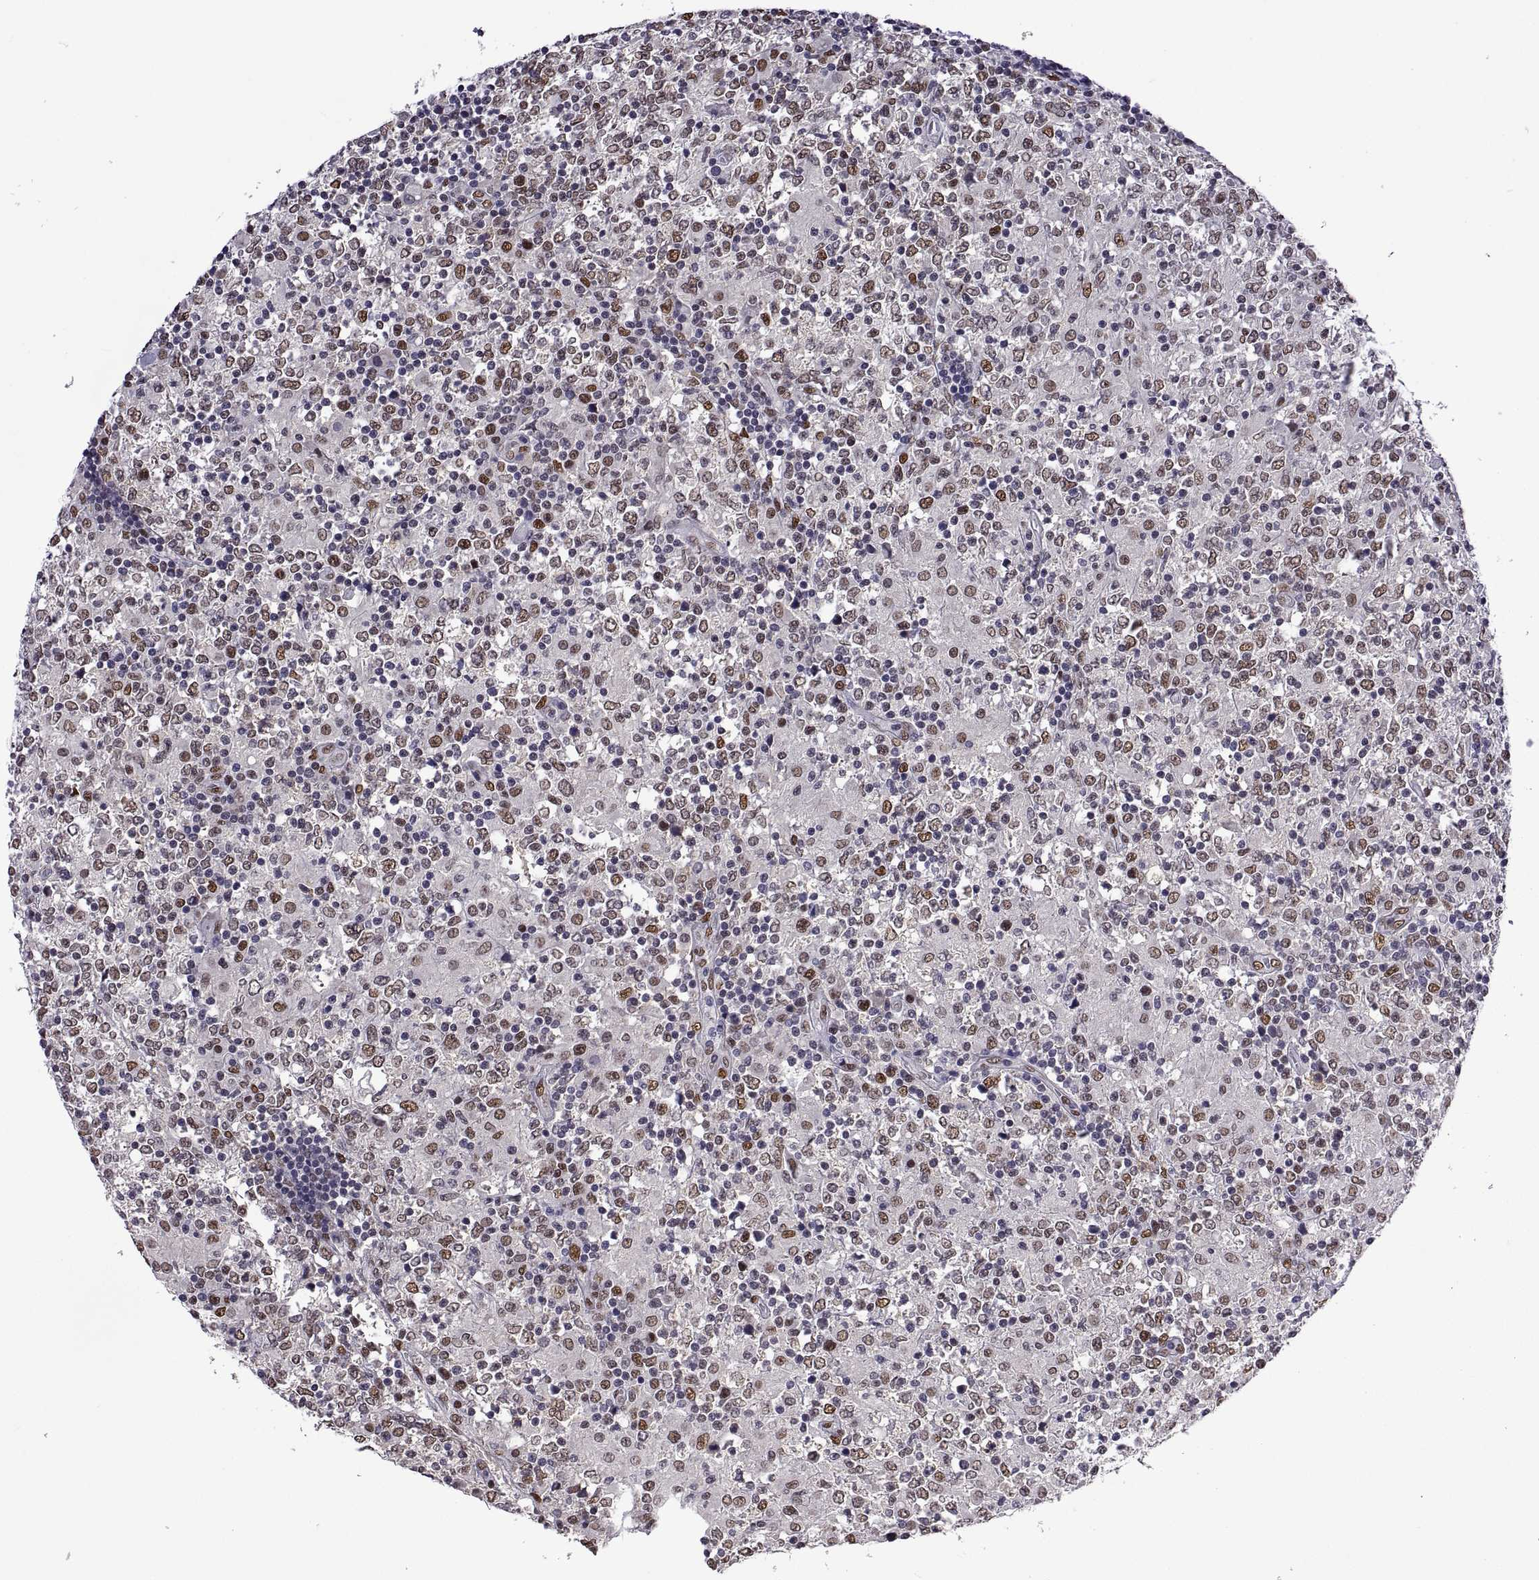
{"staining": {"intensity": "moderate", "quantity": "<25%", "location": "nuclear"}, "tissue": "lymphoma", "cell_type": "Tumor cells", "image_type": "cancer", "snomed": [{"axis": "morphology", "description": "Malignant lymphoma, non-Hodgkin's type, High grade"}, {"axis": "topography", "description": "Lymph node"}], "caption": "Immunohistochemistry of human lymphoma displays low levels of moderate nuclear positivity in about <25% of tumor cells. (Stains: DAB in brown, nuclei in blue, Microscopy: brightfield microscopy at high magnification).", "gene": "NR4A1", "patient": {"sex": "female", "age": 84}}